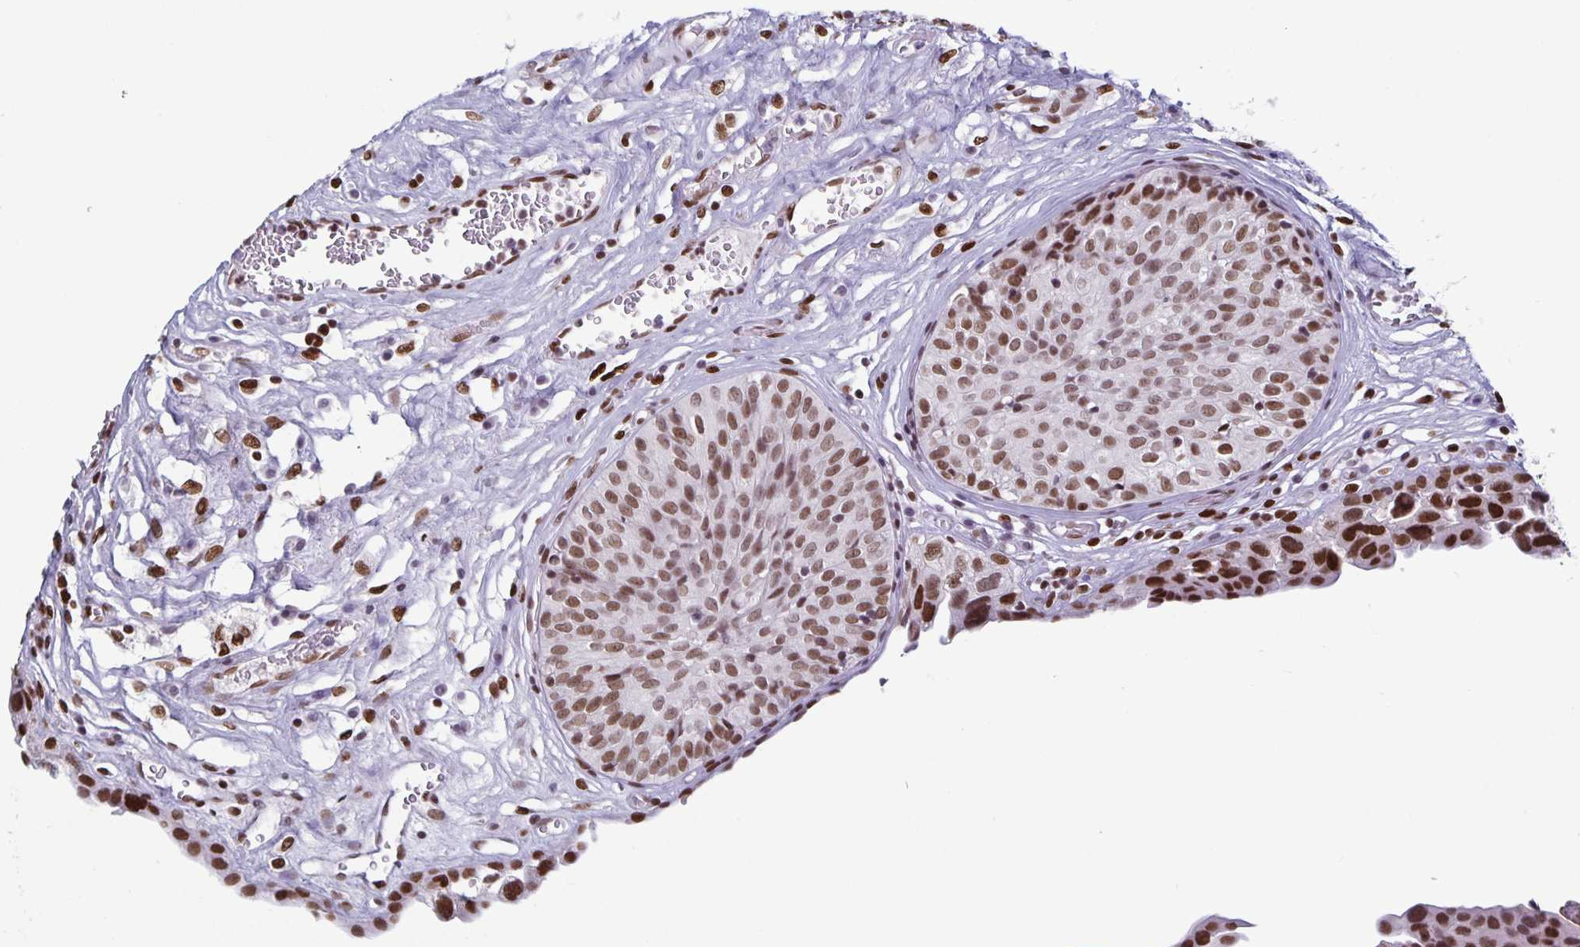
{"staining": {"intensity": "strong", "quantity": ">75%", "location": "nuclear"}, "tissue": "renal cancer", "cell_type": "Tumor cells", "image_type": "cancer", "snomed": [{"axis": "morphology", "description": "Adenocarcinoma, NOS"}, {"axis": "topography", "description": "Urinary bladder"}], "caption": "Immunohistochemical staining of human renal cancer (adenocarcinoma) shows high levels of strong nuclear positivity in about >75% of tumor cells.", "gene": "JUND", "patient": {"sex": "male", "age": 61}}